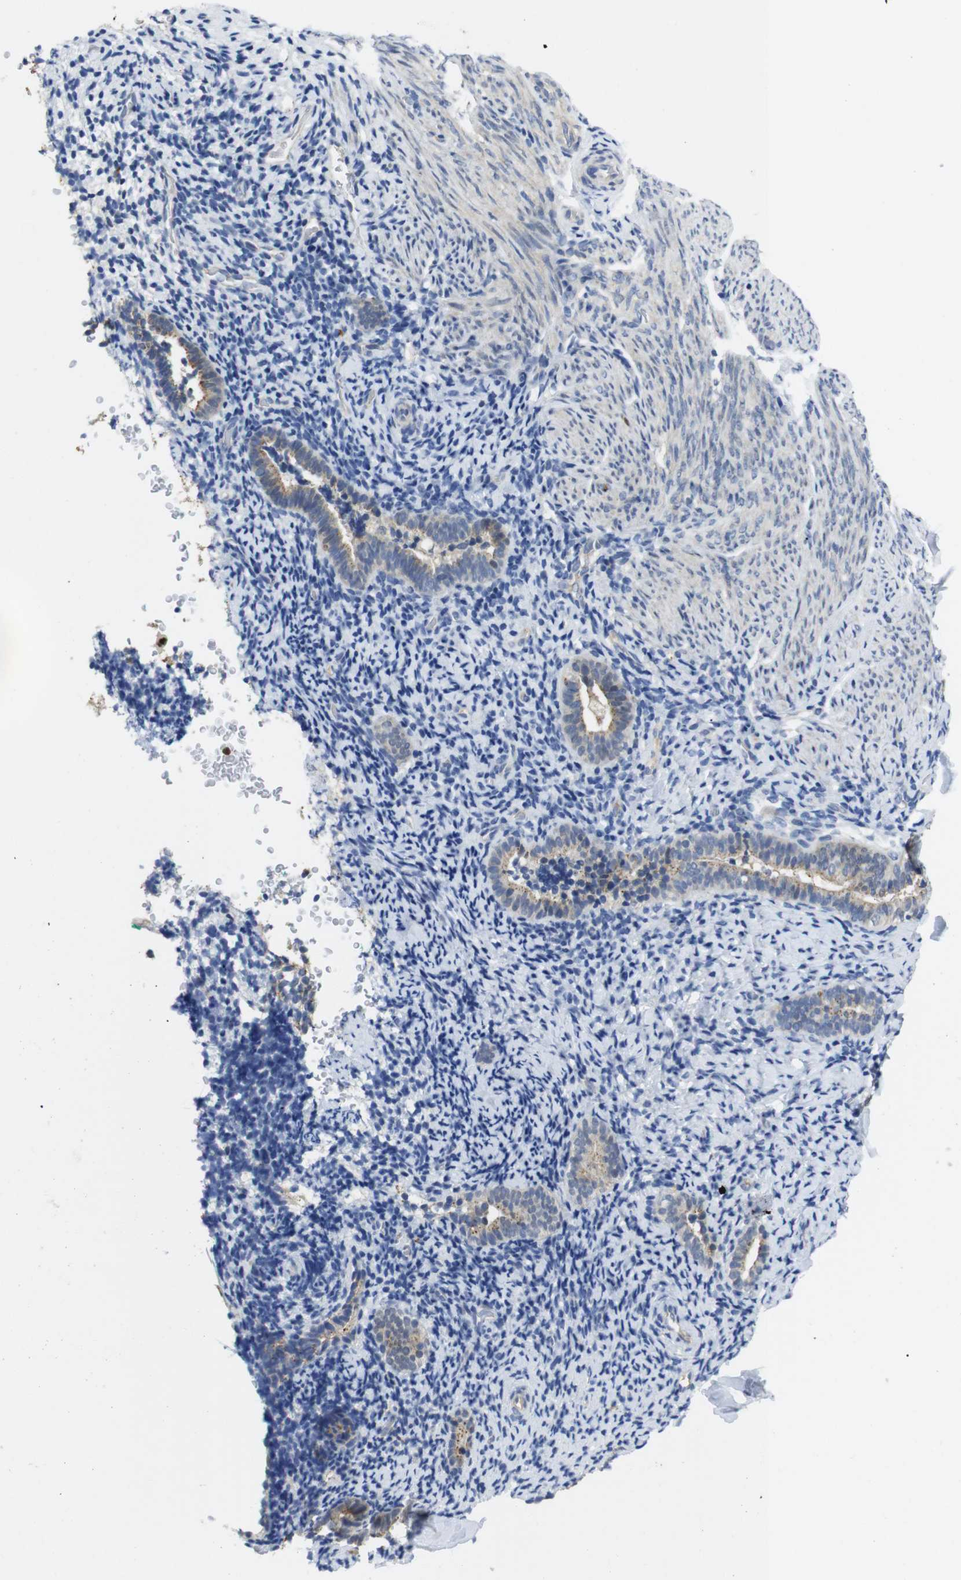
{"staining": {"intensity": "negative", "quantity": "none", "location": "none"}, "tissue": "endometrium", "cell_type": "Cells in endometrial stroma", "image_type": "normal", "snomed": [{"axis": "morphology", "description": "Normal tissue, NOS"}, {"axis": "topography", "description": "Endometrium"}], "caption": "Micrograph shows no significant protein expression in cells in endometrial stroma of benign endometrium. (DAB (3,3'-diaminobenzidine) immunohistochemistry with hematoxylin counter stain).", "gene": "FNTA", "patient": {"sex": "female", "age": 51}}